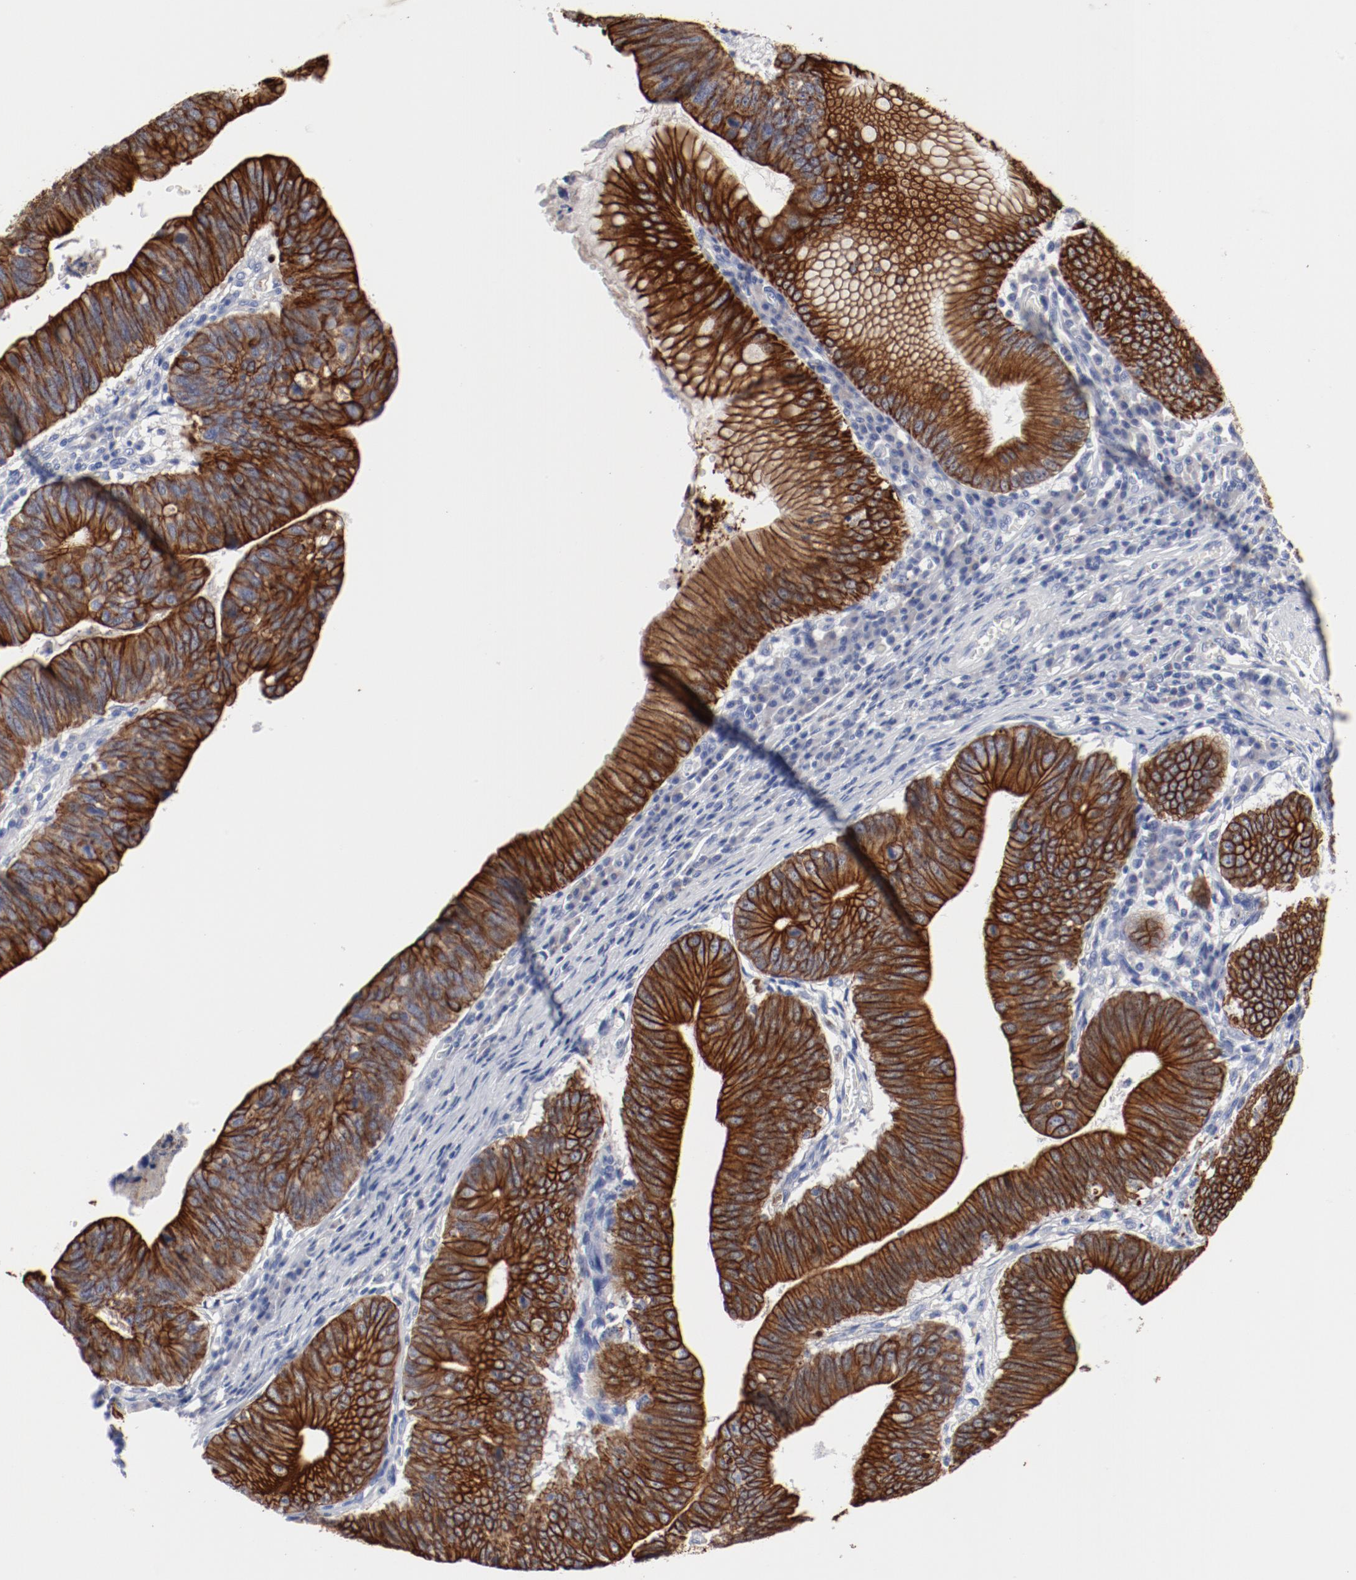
{"staining": {"intensity": "strong", "quantity": ">75%", "location": "cytoplasmic/membranous"}, "tissue": "stomach cancer", "cell_type": "Tumor cells", "image_type": "cancer", "snomed": [{"axis": "morphology", "description": "Adenocarcinoma, NOS"}, {"axis": "topography", "description": "Stomach"}], "caption": "Protein staining demonstrates strong cytoplasmic/membranous expression in approximately >75% of tumor cells in stomach cancer (adenocarcinoma).", "gene": "TSPAN6", "patient": {"sex": "male", "age": 59}}